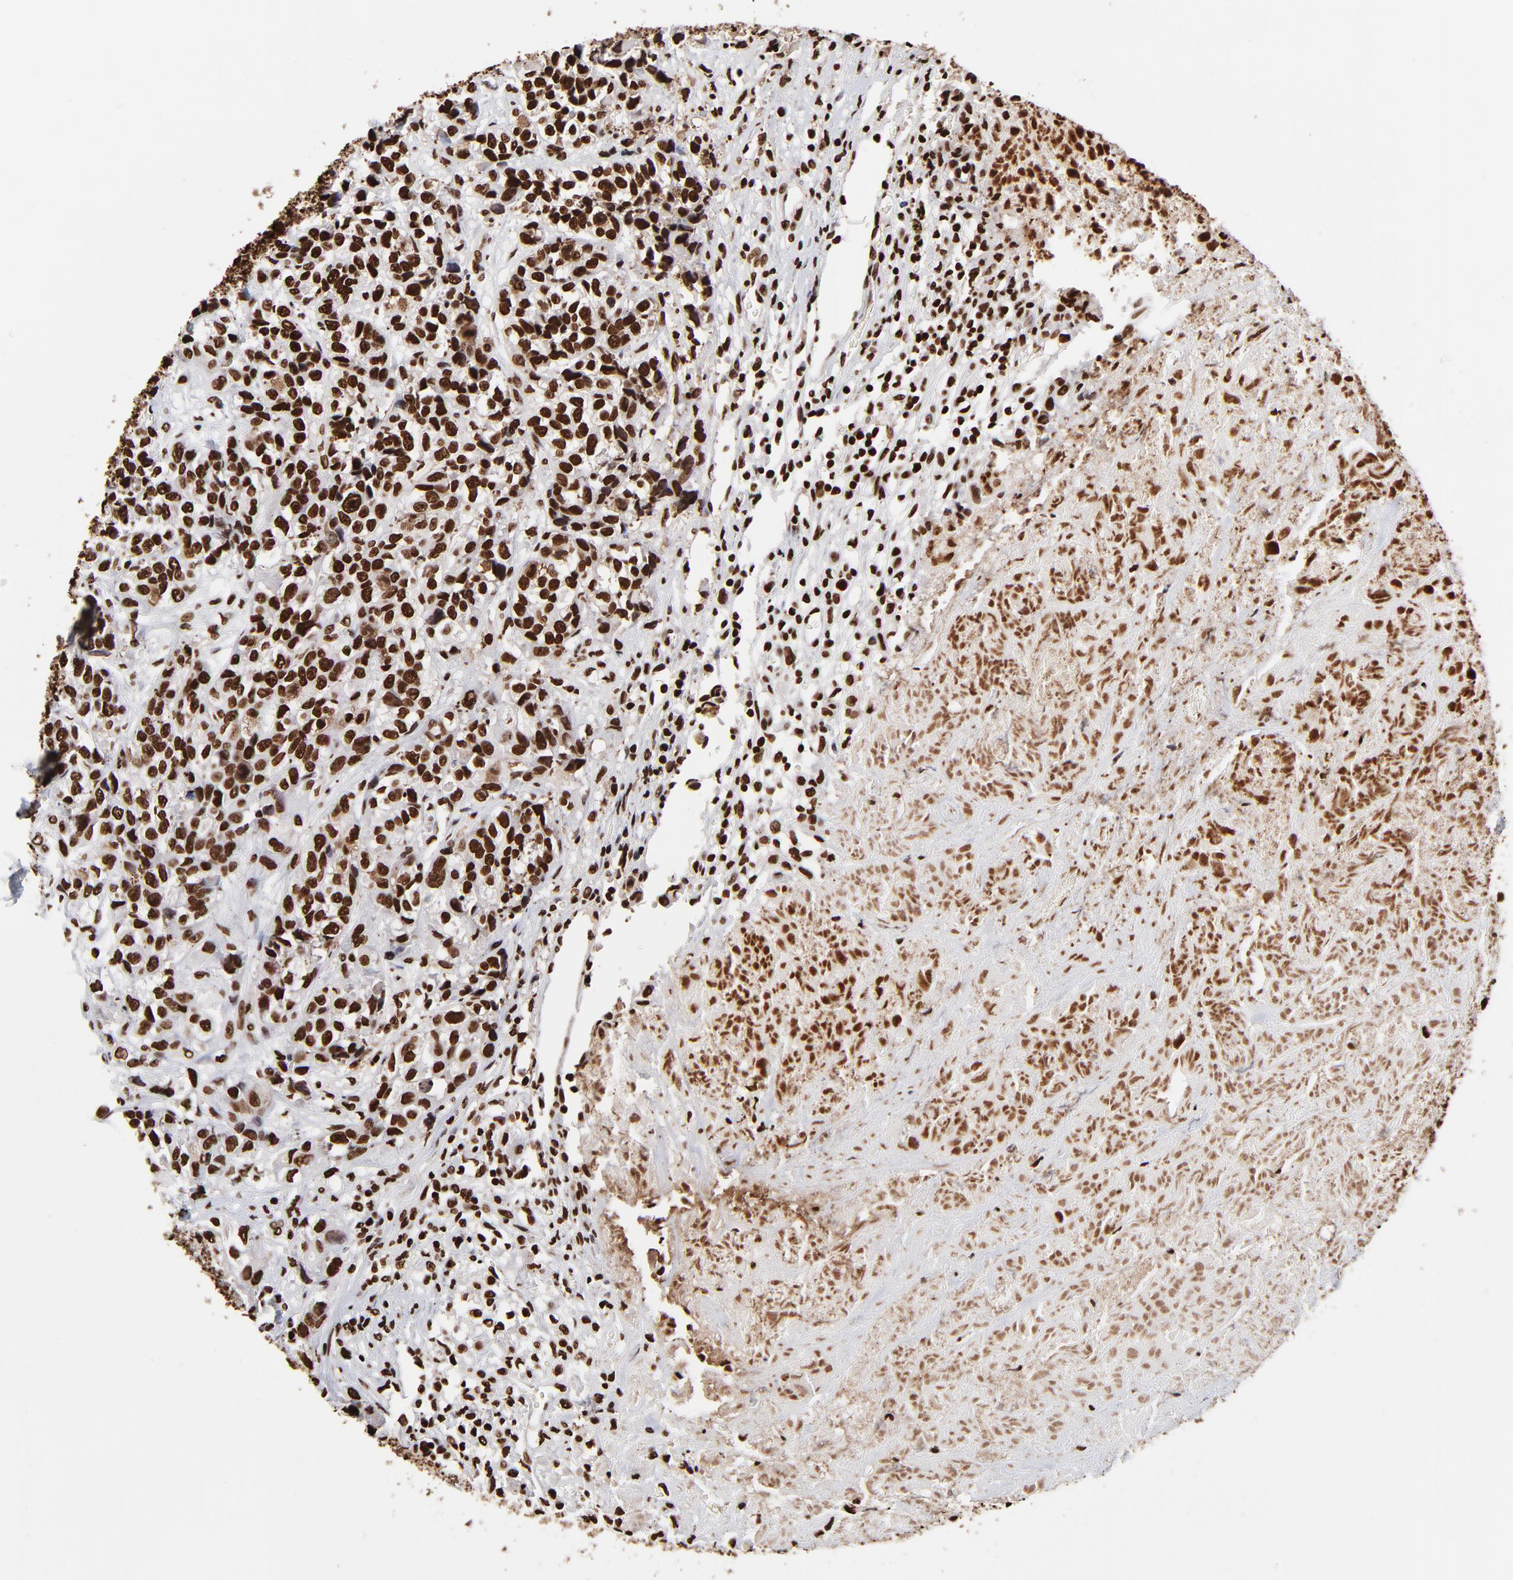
{"staining": {"intensity": "strong", "quantity": ">75%", "location": "nuclear"}, "tissue": "urothelial cancer", "cell_type": "Tumor cells", "image_type": "cancer", "snomed": [{"axis": "morphology", "description": "Urothelial carcinoma, High grade"}, {"axis": "topography", "description": "Urinary bladder"}], "caption": "The photomicrograph demonstrates staining of high-grade urothelial carcinoma, revealing strong nuclear protein positivity (brown color) within tumor cells.", "gene": "ZNF544", "patient": {"sex": "female", "age": 81}}